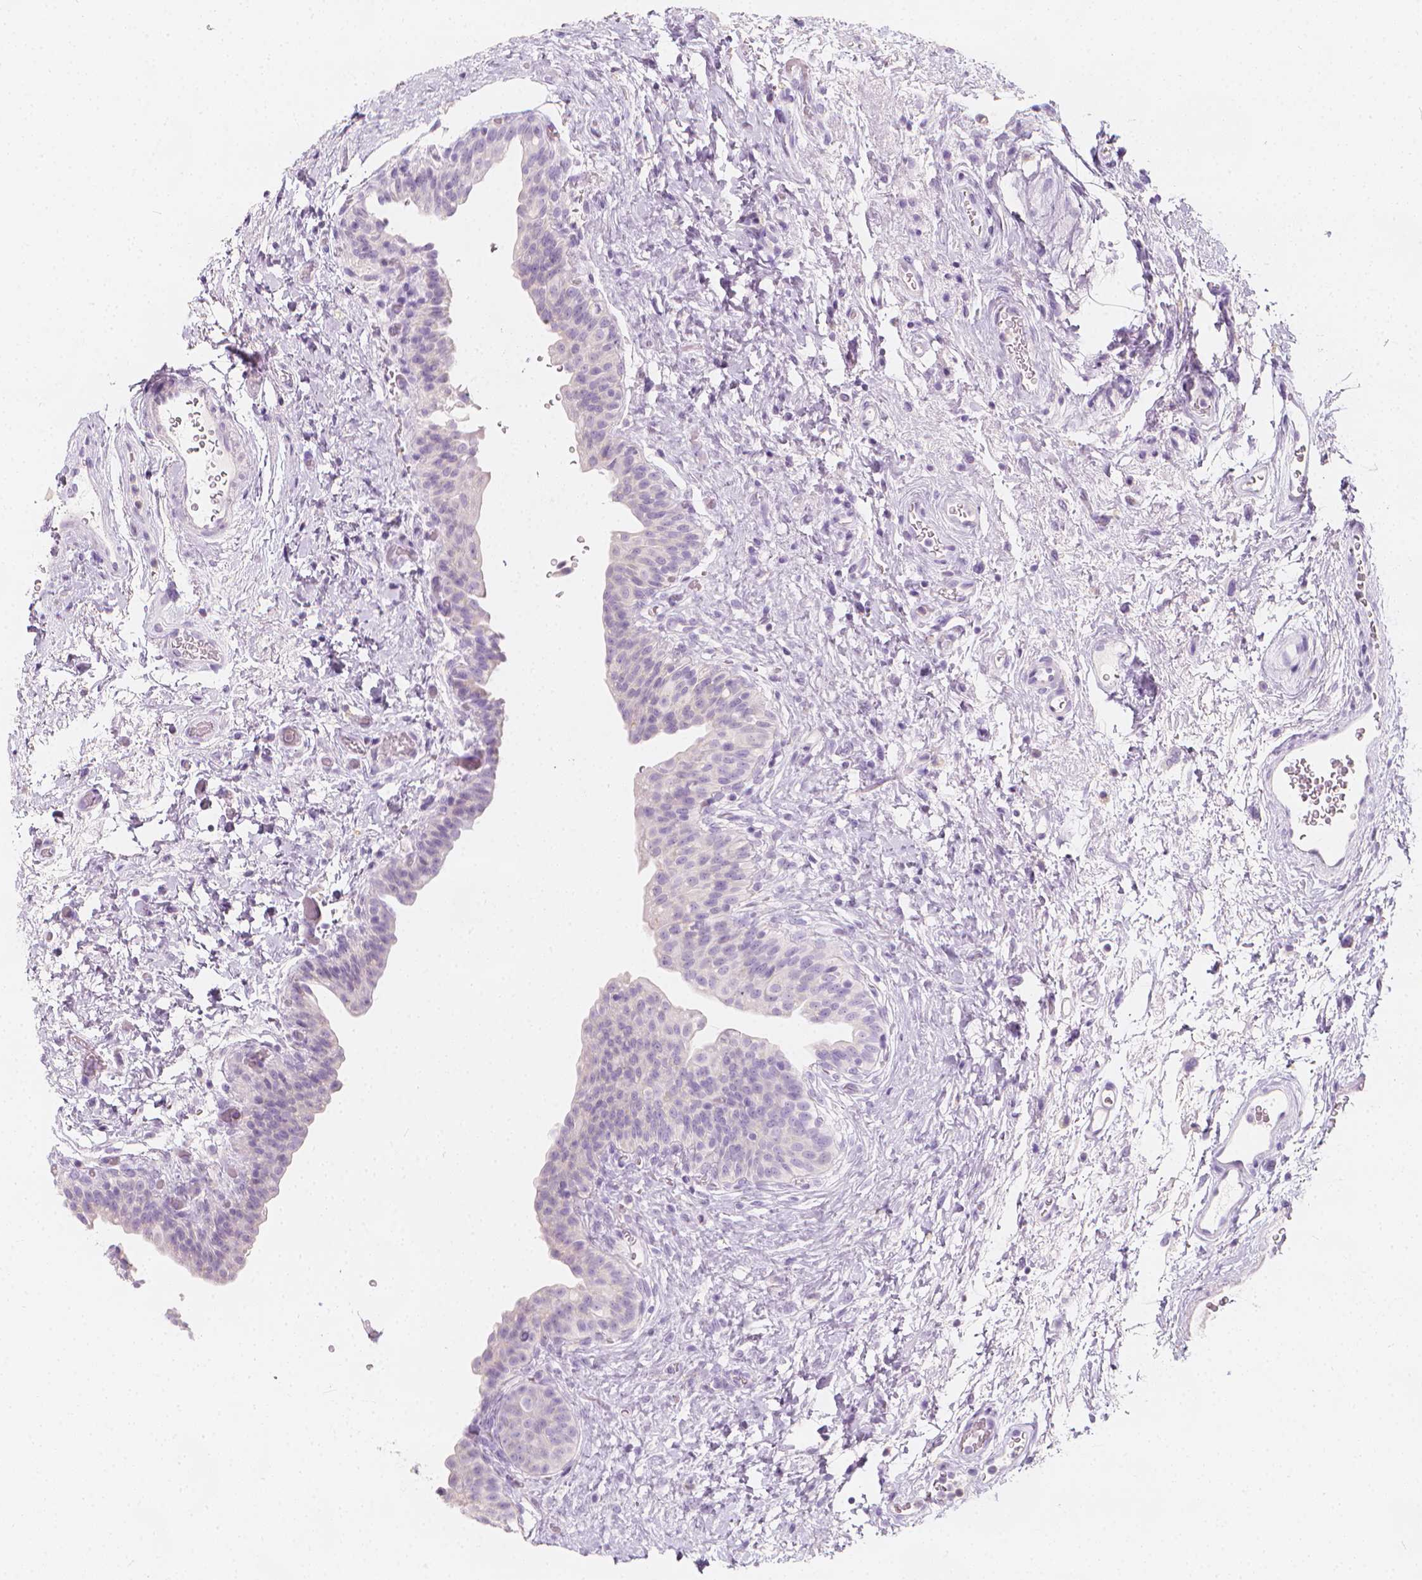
{"staining": {"intensity": "negative", "quantity": "none", "location": "none"}, "tissue": "urinary bladder", "cell_type": "Urothelial cells", "image_type": "normal", "snomed": [{"axis": "morphology", "description": "Normal tissue, NOS"}, {"axis": "topography", "description": "Urinary bladder"}], "caption": "The IHC photomicrograph has no significant staining in urothelial cells of urinary bladder. Nuclei are stained in blue.", "gene": "RBFOX1", "patient": {"sex": "male", "age": 69}}